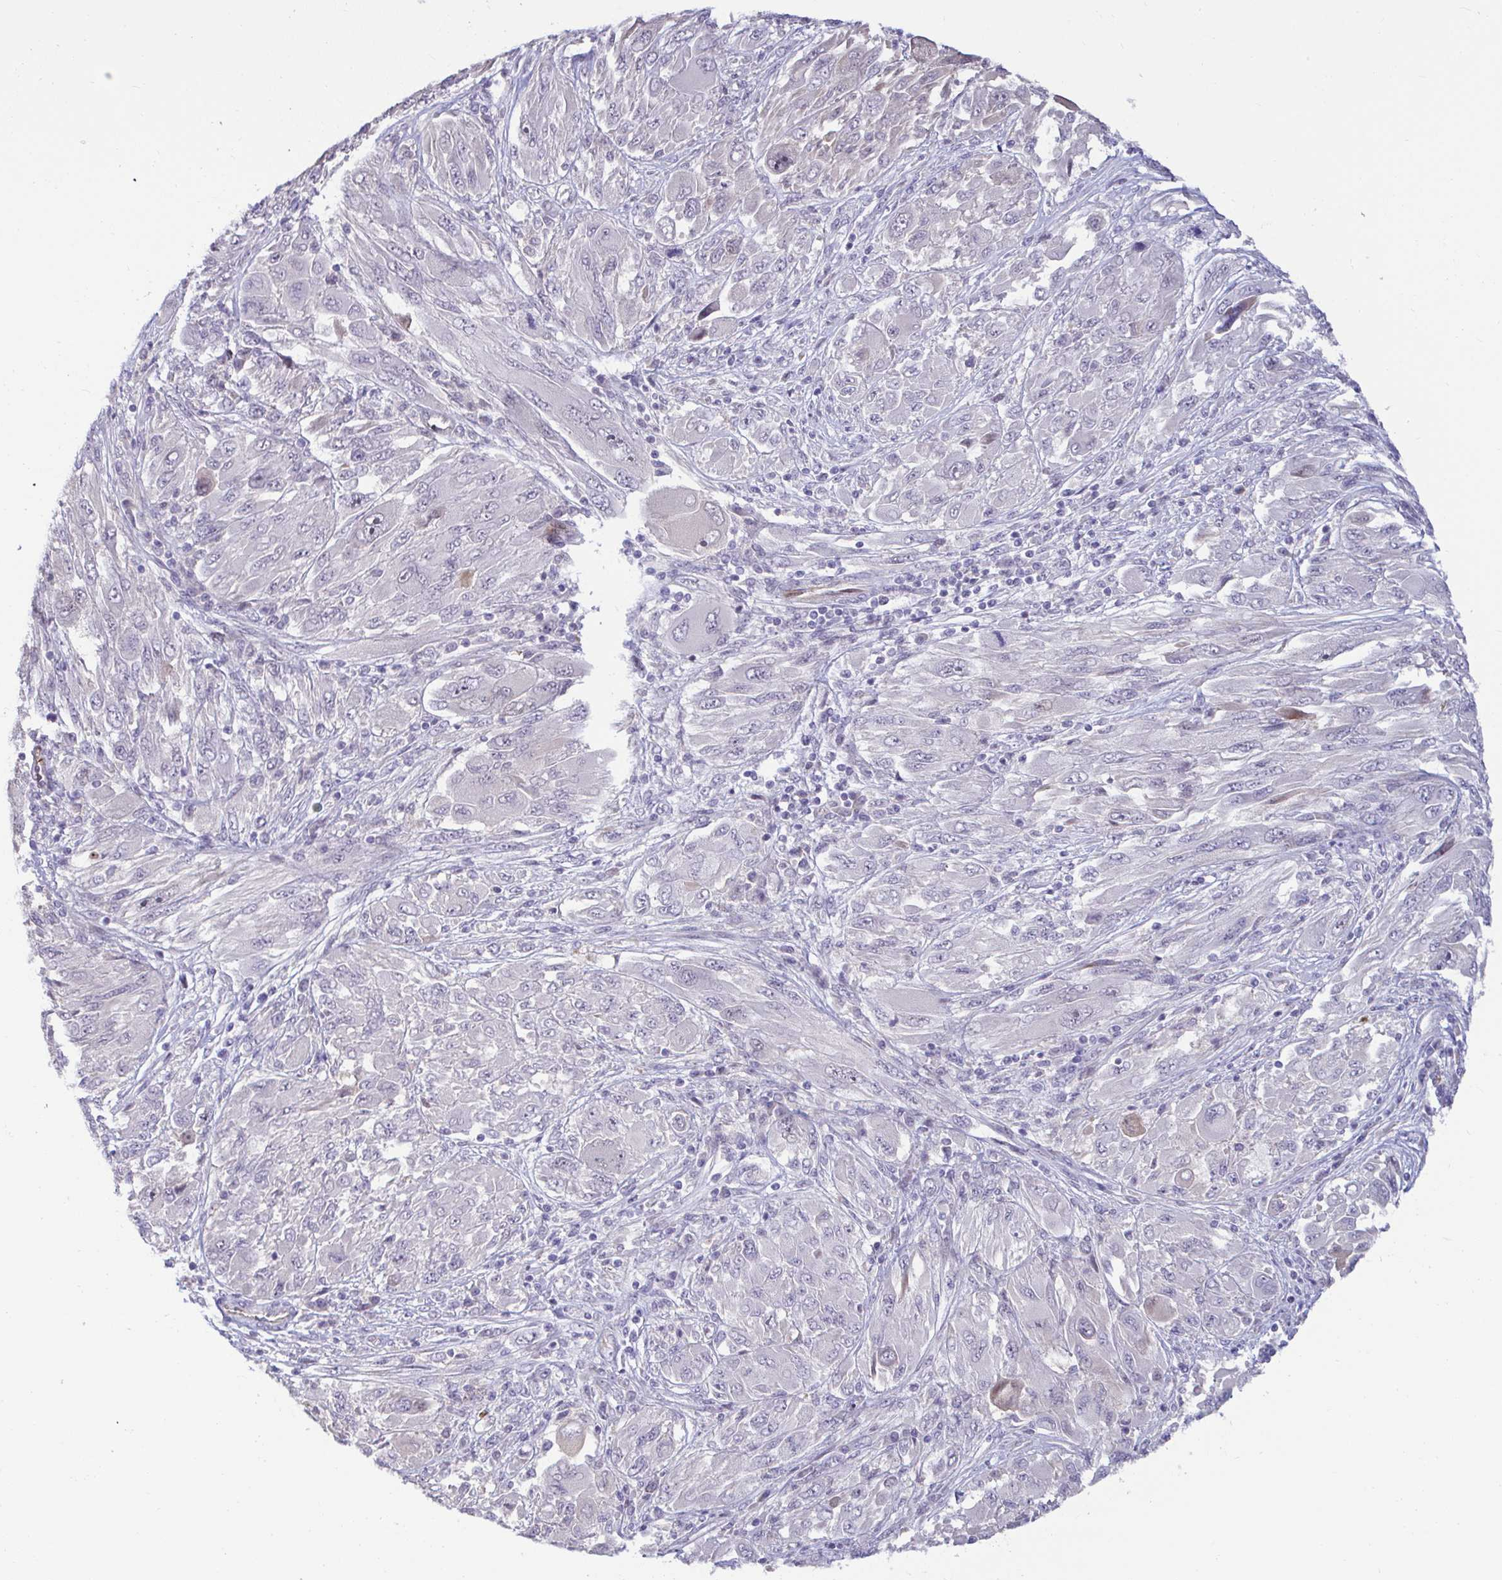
{"staining": {"intensity": "negative", "quantity": "none", "location": "none"}, "tissue": "melanoma", "cell_type": "Tumor cells", "image_type": "cancer", "snomed": [{"axis": "morphology", "description": "Malignant melanoma, NOS"}, {"axis": "topography", "description": "Skin"}], "caption": "Micrograph shows no significant protein expression in tumor cells of malignant melanoma.", "gene": "GSTM1", "patient": {"sex": "female", "age": 91}}